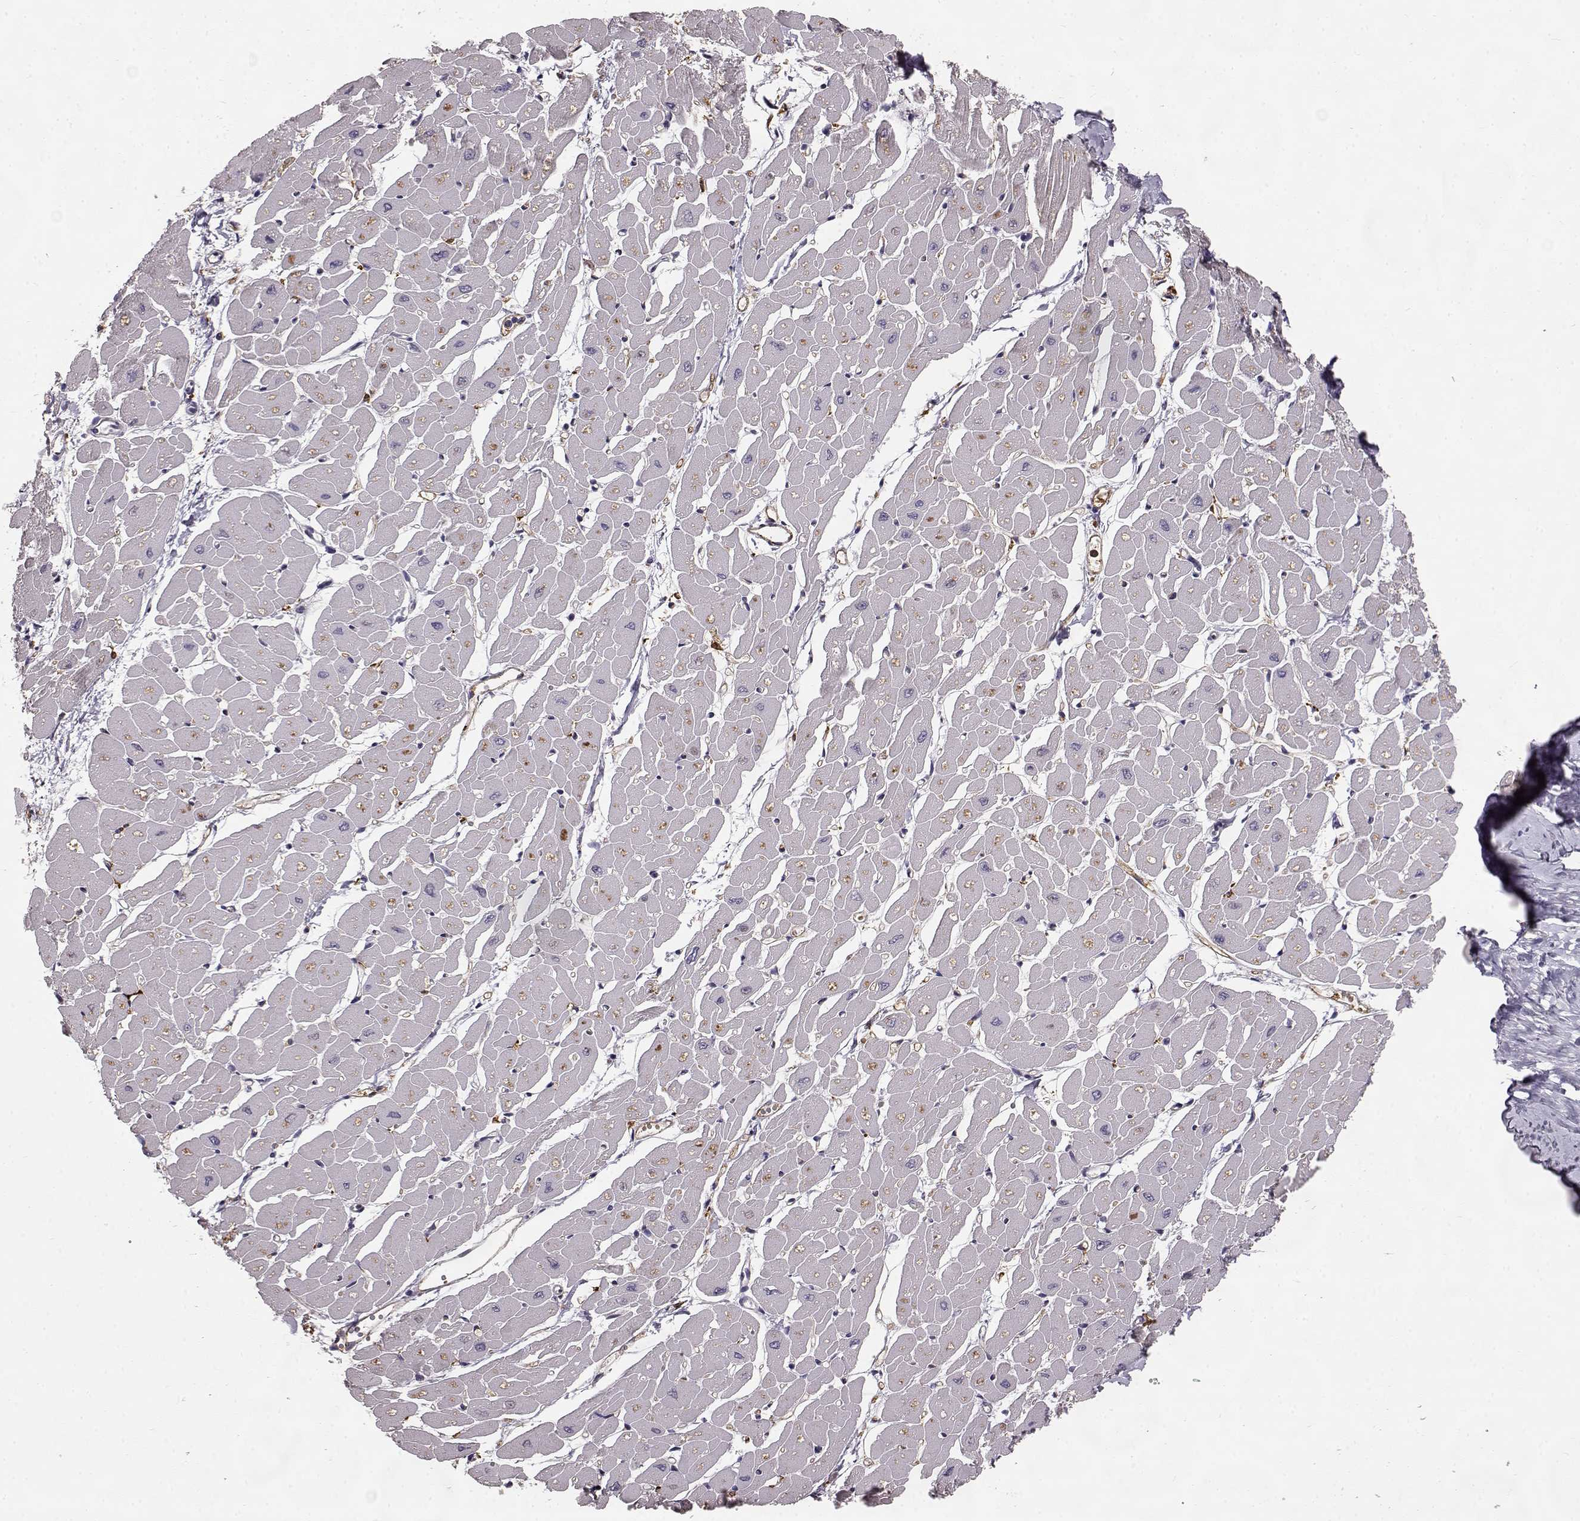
{"staining": {"intensity": "negative", "quantity": "none", "location": "none"}, "tissue": "heart muscle", "cell_type": "Cardiomyocytes", "image_type": "normal", "snomed": [{"axis": "morphology", "description": "Normal tissue, NOS"}, {"axis": "topography", "description": "Heart"}], "caption": "Cardiomyocytes show no significant positivity in normal heart muscle.", "gene": "CCNF", "patient": {"sex": "male", "age": 57}}